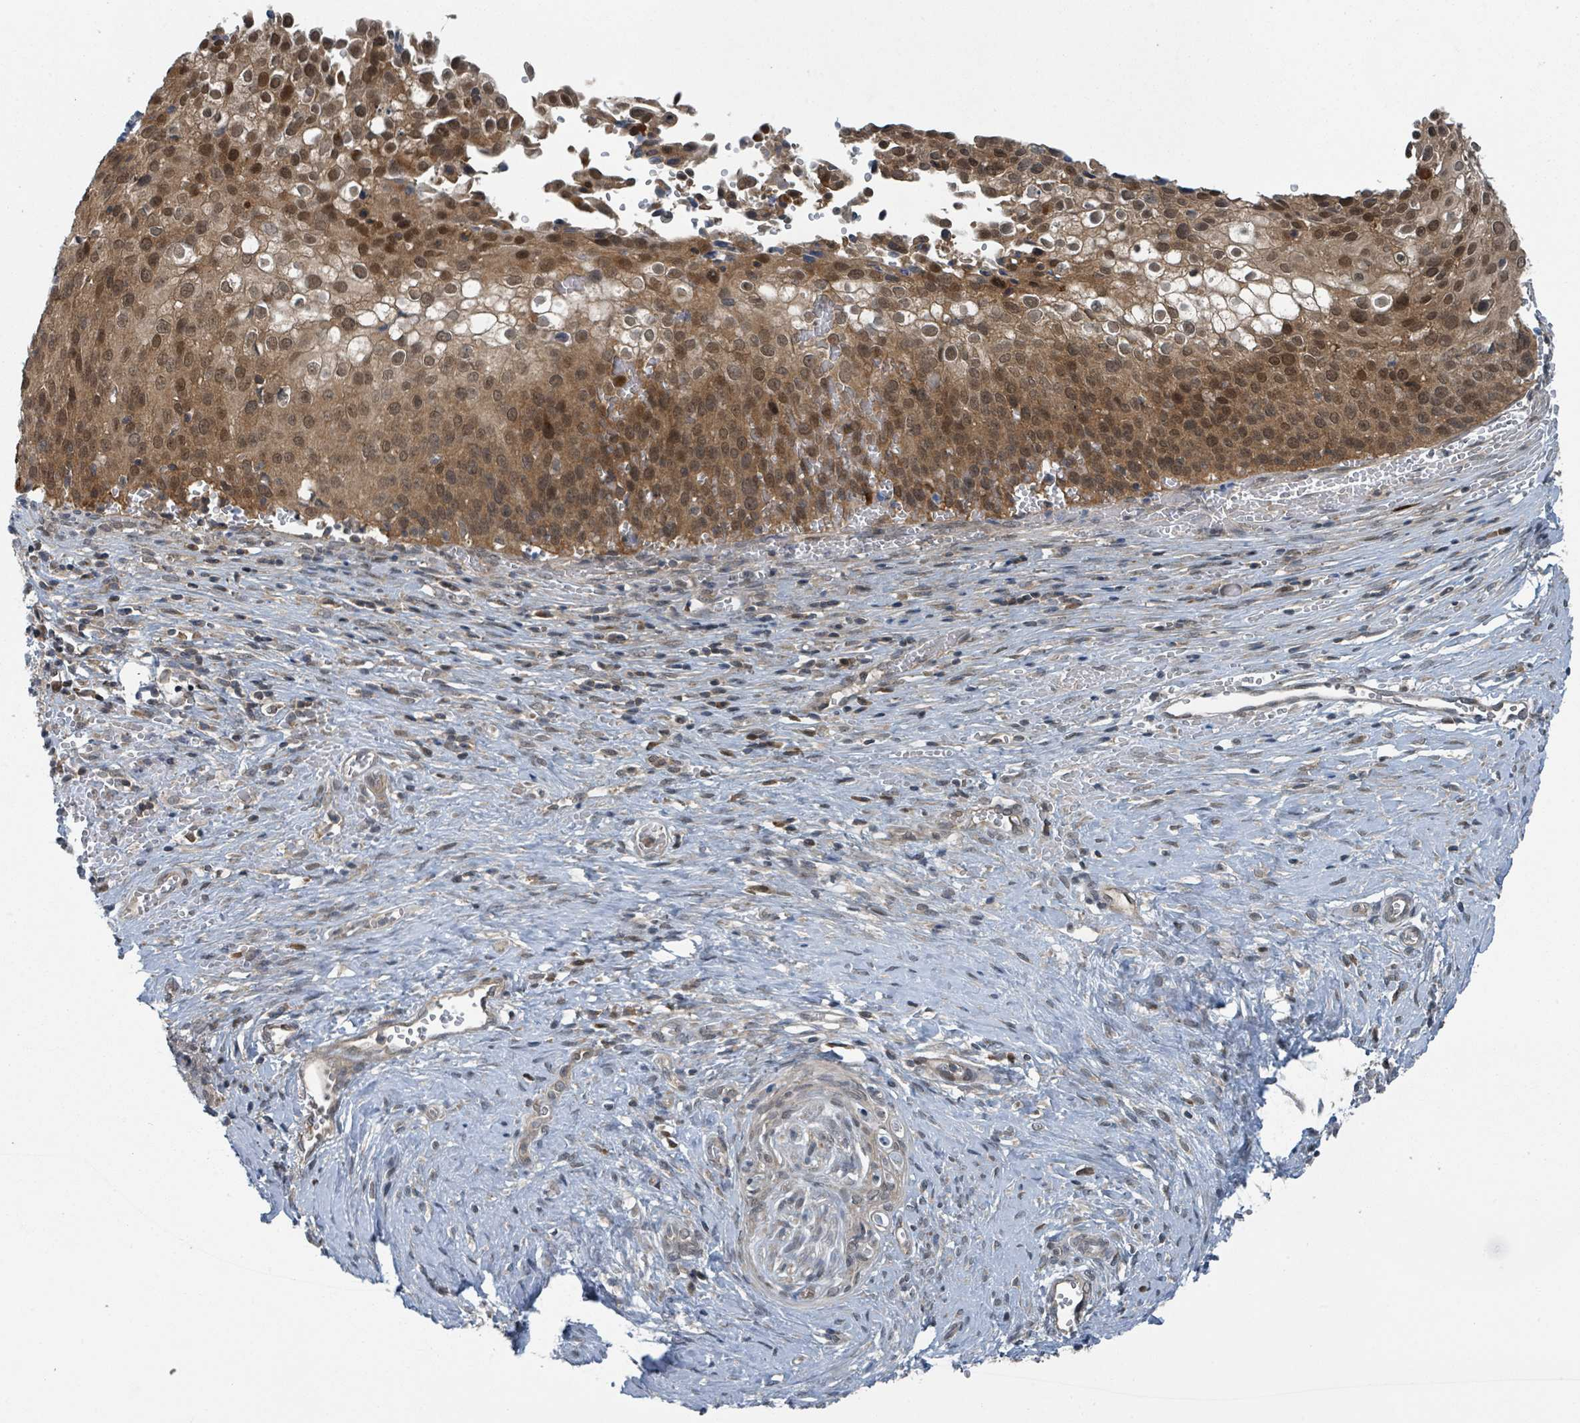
{"staining": {"intensity": "moderate", "quantity": ">75%", "location": "cytoplasmic/membranous,nuclear"}, "tissue": "cervical cancer", "cell_type": "Tumor cells", "image_type": "cancer", "snomed": [{"axis": "morphology", "description": "Squamous cell carcinoma, NOS"}, {"axis": "topography", "description": "Cervix"}], "caption": "Tumor cells exhibit medium levels of moderate cytoplasmic/membranous and nuclear positivity in about >75% of cells in cervical cancer. The staining was performed using DAB, with brown indicating positive protein expression. Nuclei are stained blue with hematoxylin.", "gene": "GOLGA7", "patient": {"sex": "female", "age": 44}}